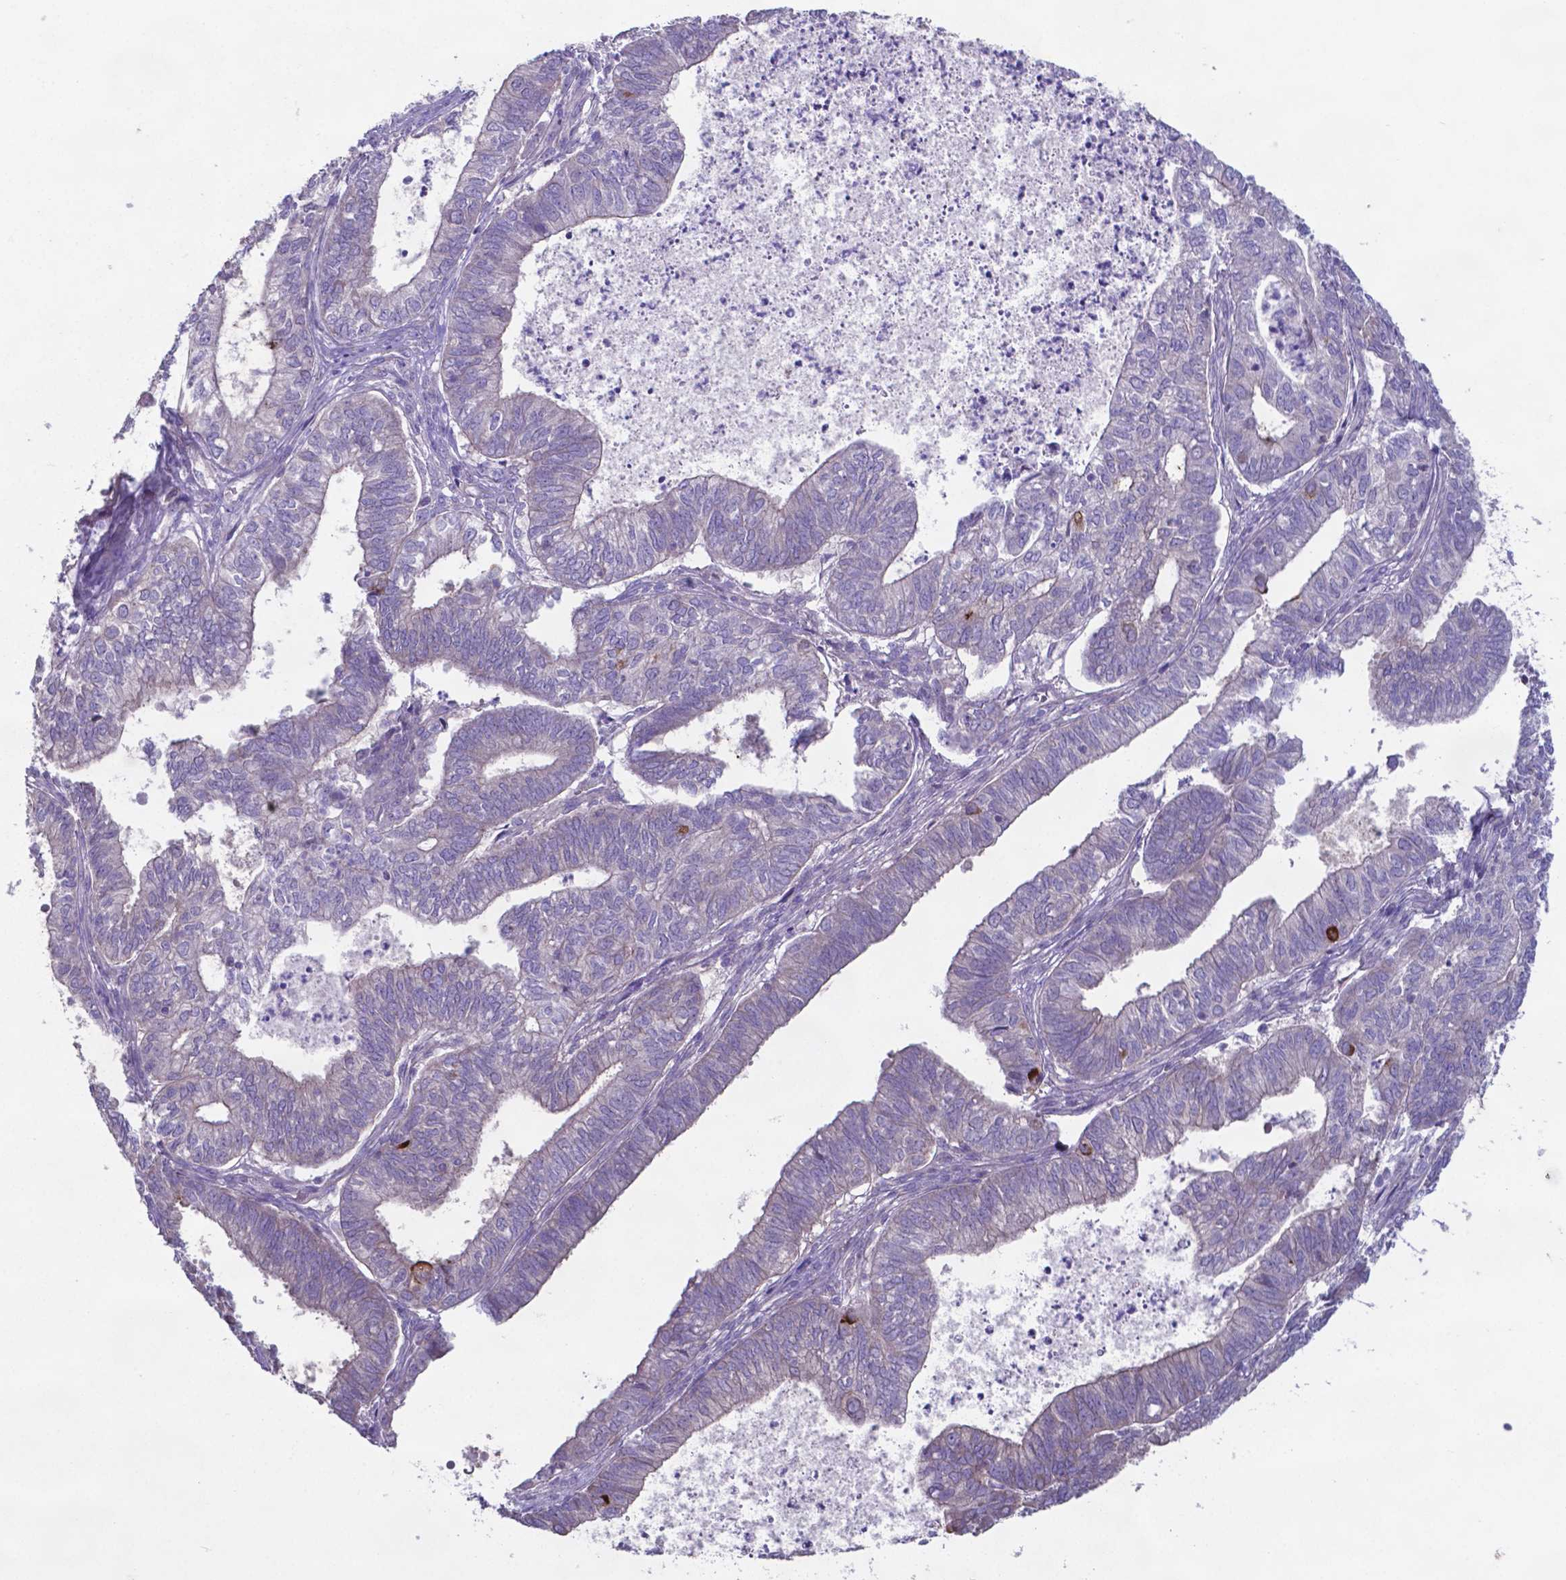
{"staining": {"intensity": "negative", "quantity": "none", "location": "none"}, "tissue": "ovarian cancer", "cell_type": "Tumor cells", "image_type": "cancer", "snomed": [{"axis": "morphology", "description": "Carcinoma, endometroid"}, {"axis": "topography", "description": "Ovary"}], "caption": "Tumor cells are negative for protein expression in human ovarian cancer (endometroid carcinoma).", "gene": "TYRO3", "patient": {"sex": "female", "age": 64}}